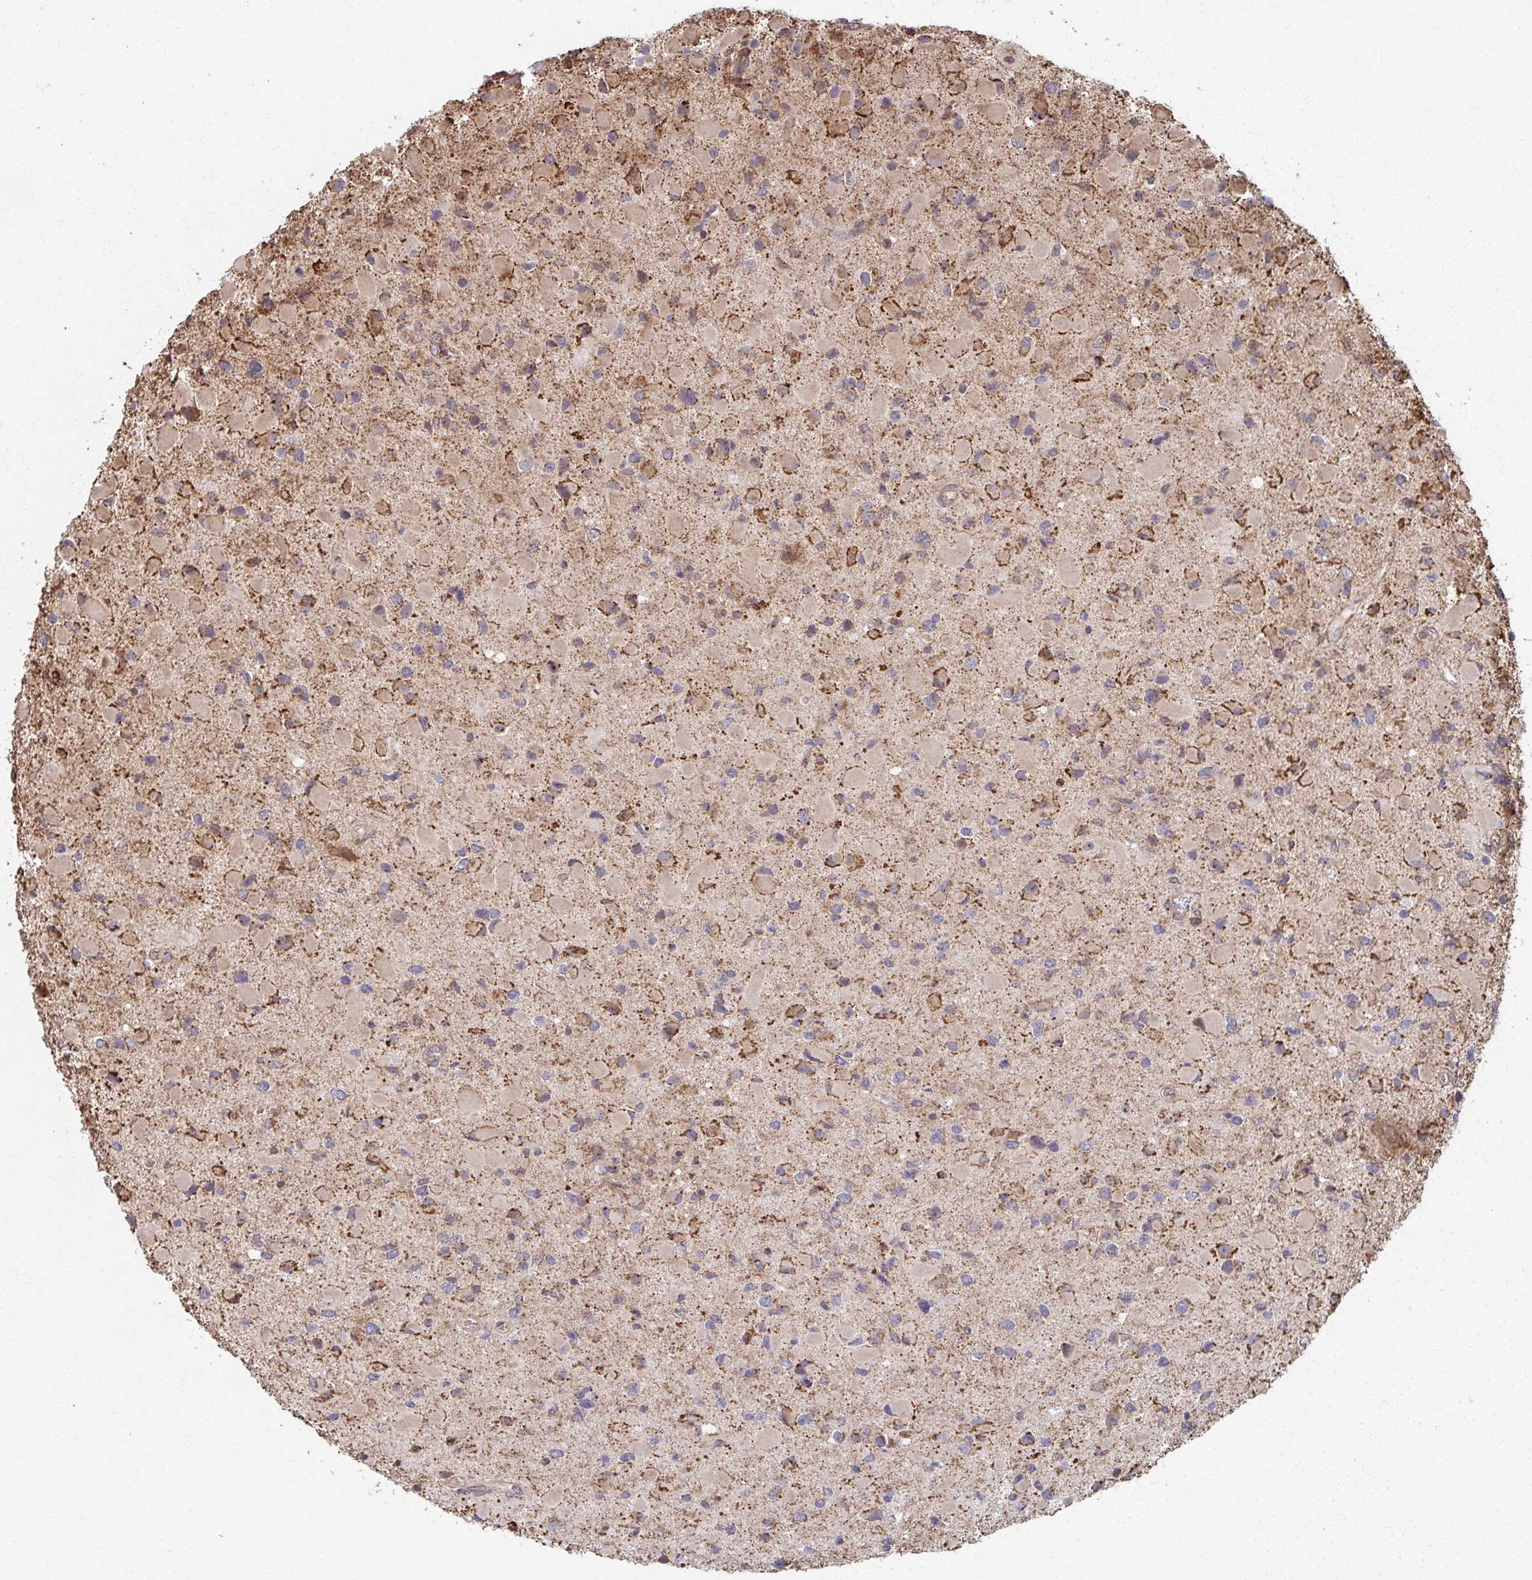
{"staining": {"intensity": "moderate", "quantity": "25%-75%", "location": "cytoplasmic/membranous"}, "tissue": "glioma", "cell_type": "Tumor cells", "image_type": "cancer", "snomed": [{"axis": "morphology", "description": "Glioma, malignant, Low grade"}, {"axis": "topography", "description": "Brain"}], "caption": "High-magnification brightfield microscopy of low-grade glioma (malignant) stained with DAB (3,3'-diaminobenzidine) (brown) and counterstained with hematoxylin (blue). tumor cells exhibit moderate cytoplasmic/membranous positivity is identified in about25%-75% of cells.", "gene": "KLHL34", "patient": {"sex": "female", "age": 32}}